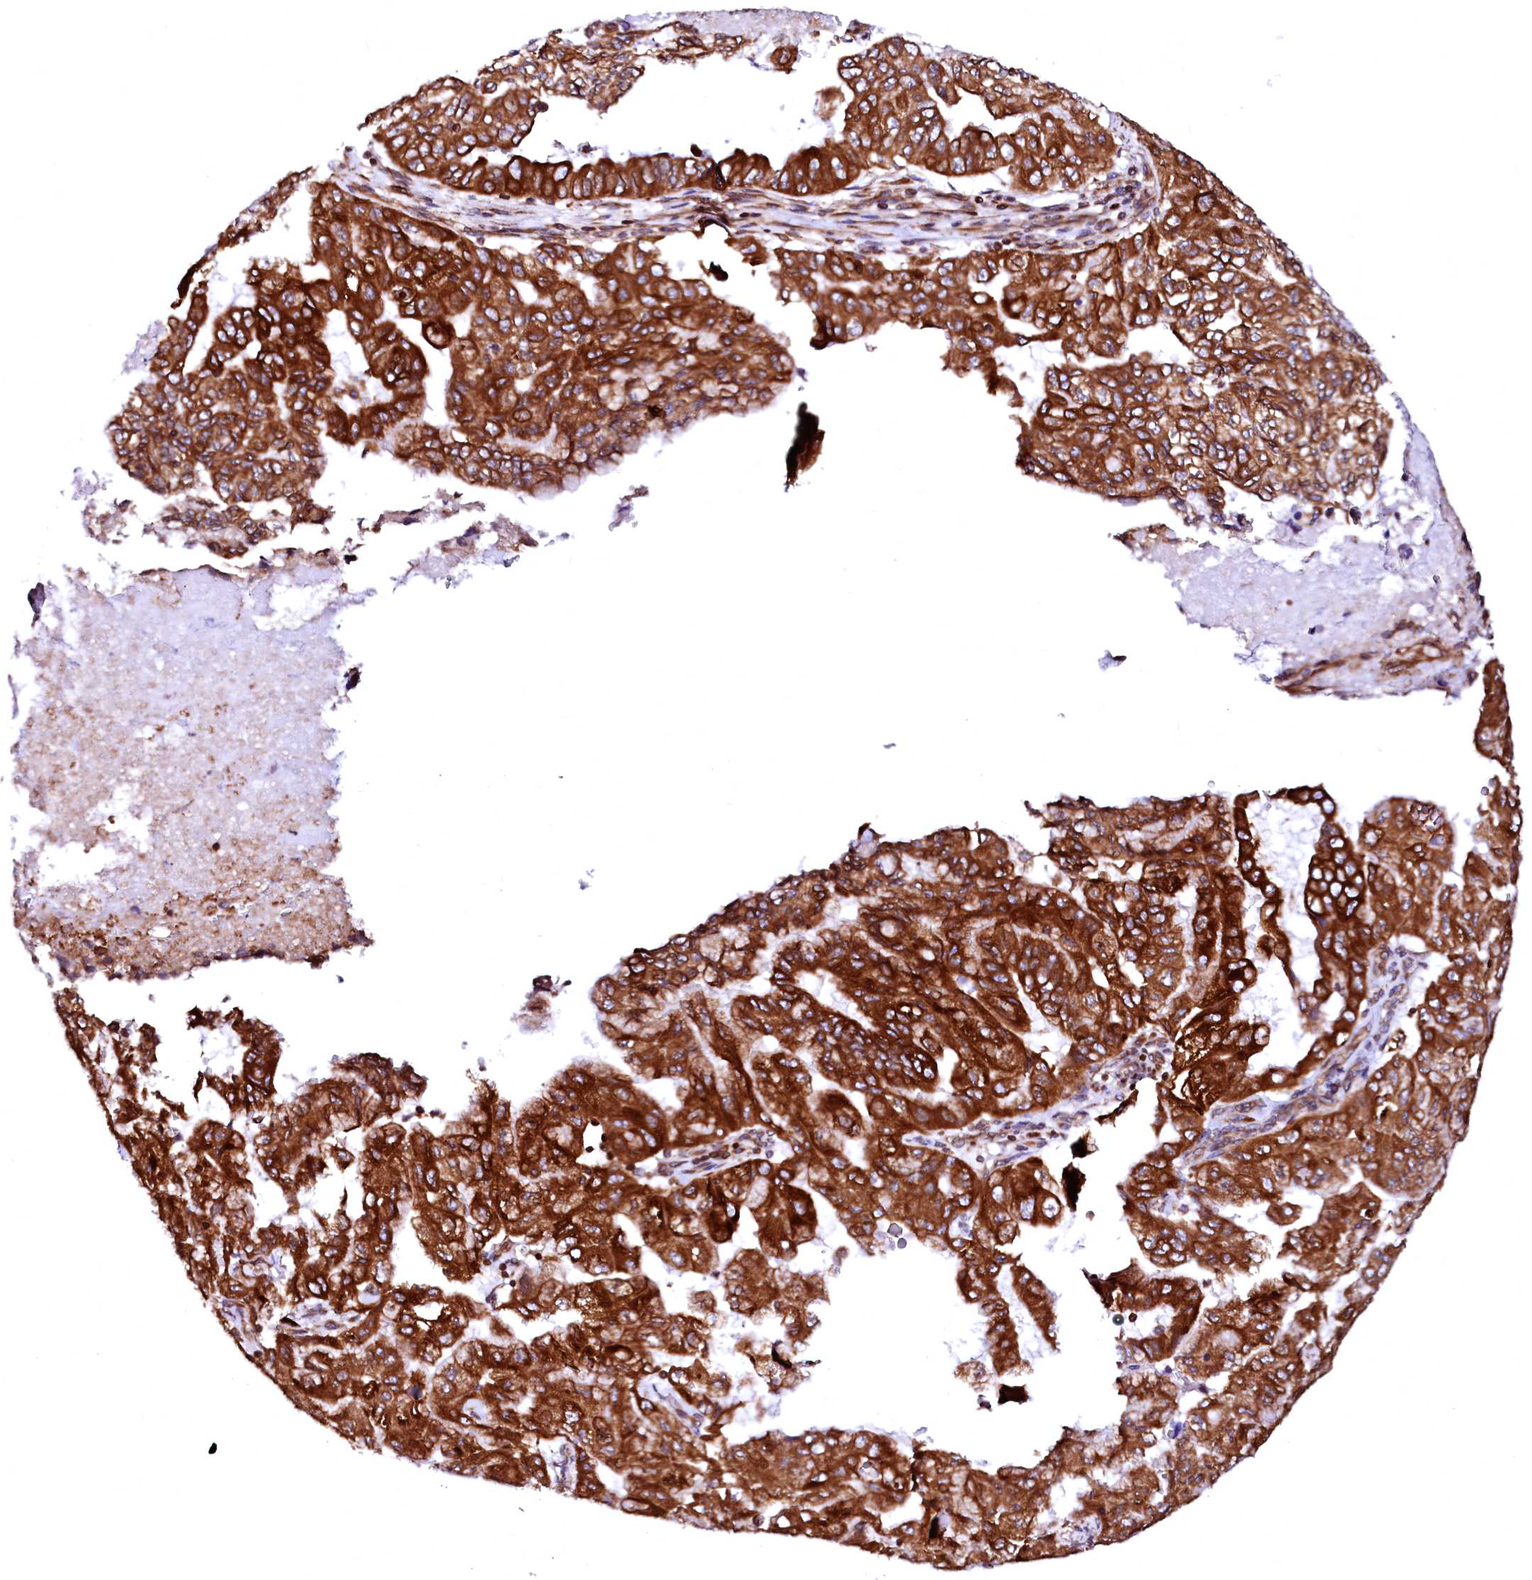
{"staining": {"intensity": "strong", "quantity": ">75%", "location": "cytoplasmic/membranous"}, "tissue": "pancreatic cancer", "cell_type": "Tumor cells", "image_type": "cancer", "snomed": [{"axis": "morphology", "description": "Adenocarcinoma, NOS"}, {"axis": "topography", "description": "Pancreas"}], "caption": "IHC histopathology image of neoplastic tissue: human pancreatic cancer (adenocarcinoma) stained using IHC shows high levels of strong protein expression localized specifically in the cytoplasmic/membranous of tumor cells, appearing as a cytoplasmic/membranous brown color.", "gene": "DERL1", "patient": {"sex": "male", "age": 51}}